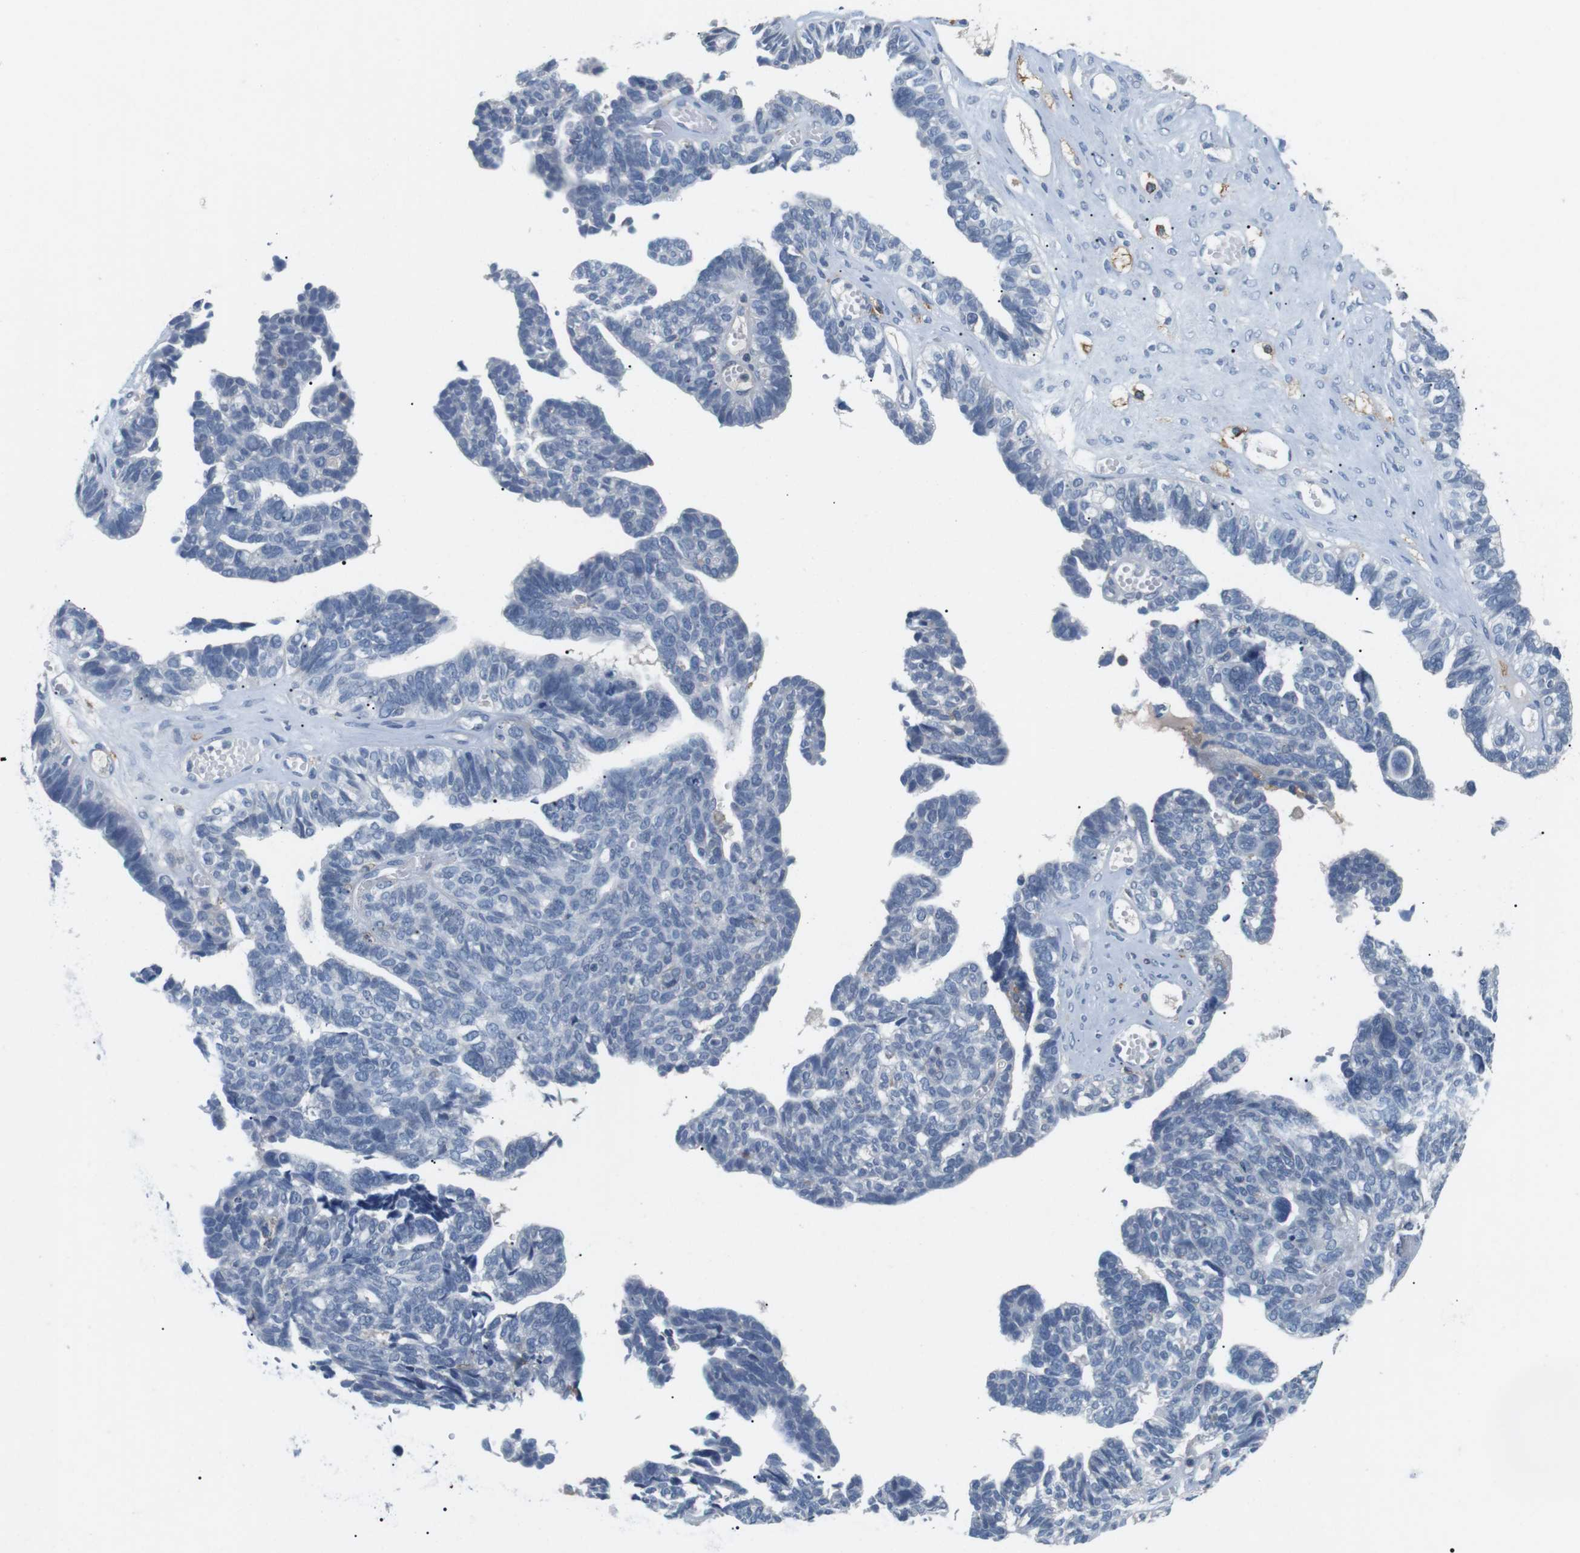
{"staining": {"intensity": "negative", "quantity": "none", "location": "none"}, "tissue": "ovarian cancer", "cell_type": "Tumor cells", "image_type": "cancer", "snomed": [{"axis": "morphology", "description": "Cystadenocarcinoma, serous, NOS"}, {"axis": "topography", "description": "Ovary"}], "caption": "The immunohistochemistry photomicrograph has no significant staining in tumor cells of ovarian serous cystadenocarcinoma tissue. (DAB (3,3'-diaminobenzidine) IHC, high magnification).", "gene": "FCGRT", "patient": {"sex": "female", "age": 79}}